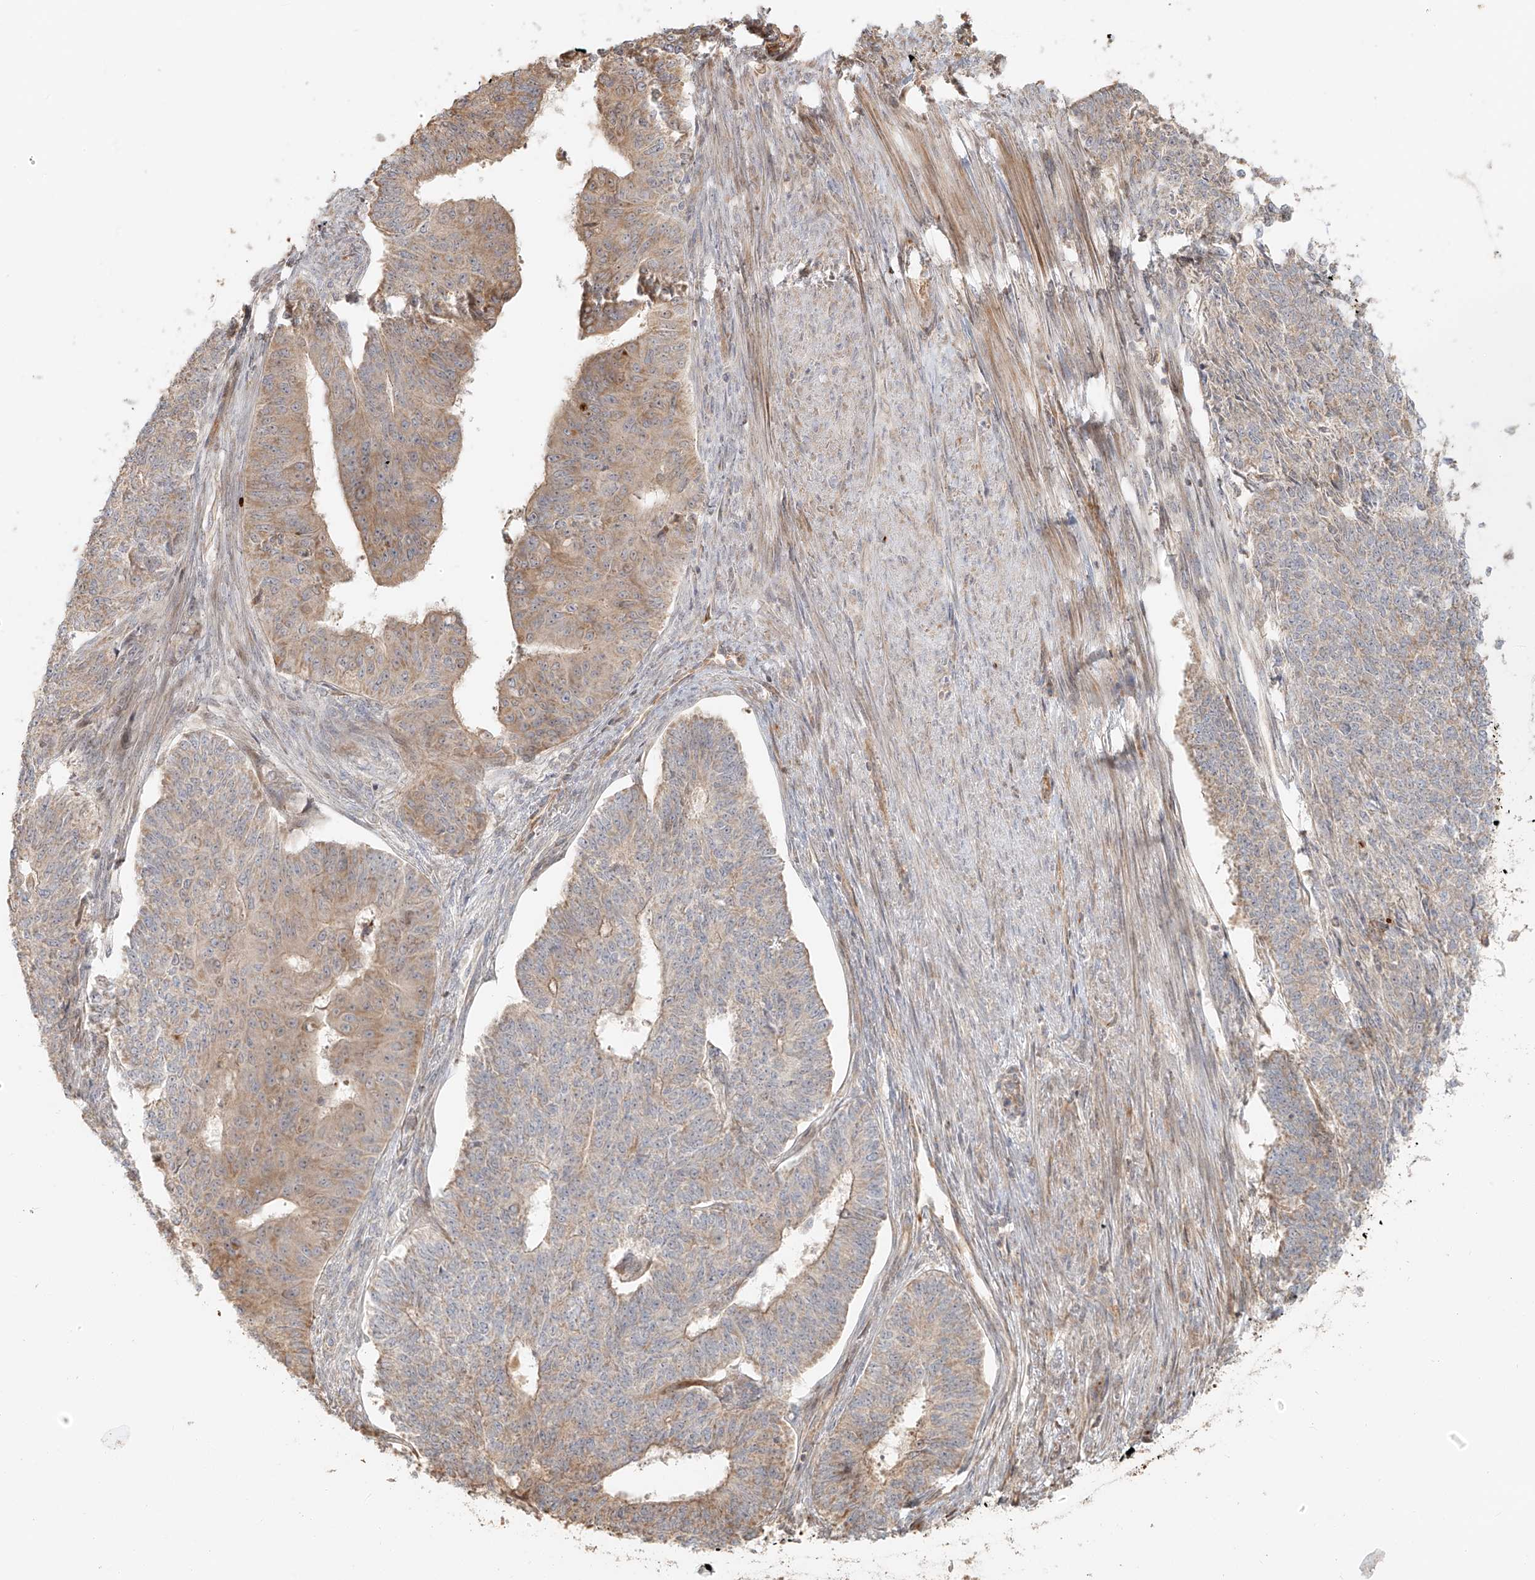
{"staining": {"intensity": "moderate", "quantity": "25%-75%", "location": "cytoplasmic/membranous"}, "tissue": "endometrial cancer", "cell_type": "Tumor cells", "image_type": "cancer", "snomed": [{"axis": "morphology", "description": "Adenocarcinoma, NOS"}, {"axis": "topography", "description": "Endometrium"}], "caption": "Adenocarcinoma (endometrial) stained for a protein (brown) demonstrates moderate cytoplasmic/membranous positive expression in about 25%-75% of tumor cells.", "gene": "MIPEP", "patient": {"sex": "female", "age": 32}}